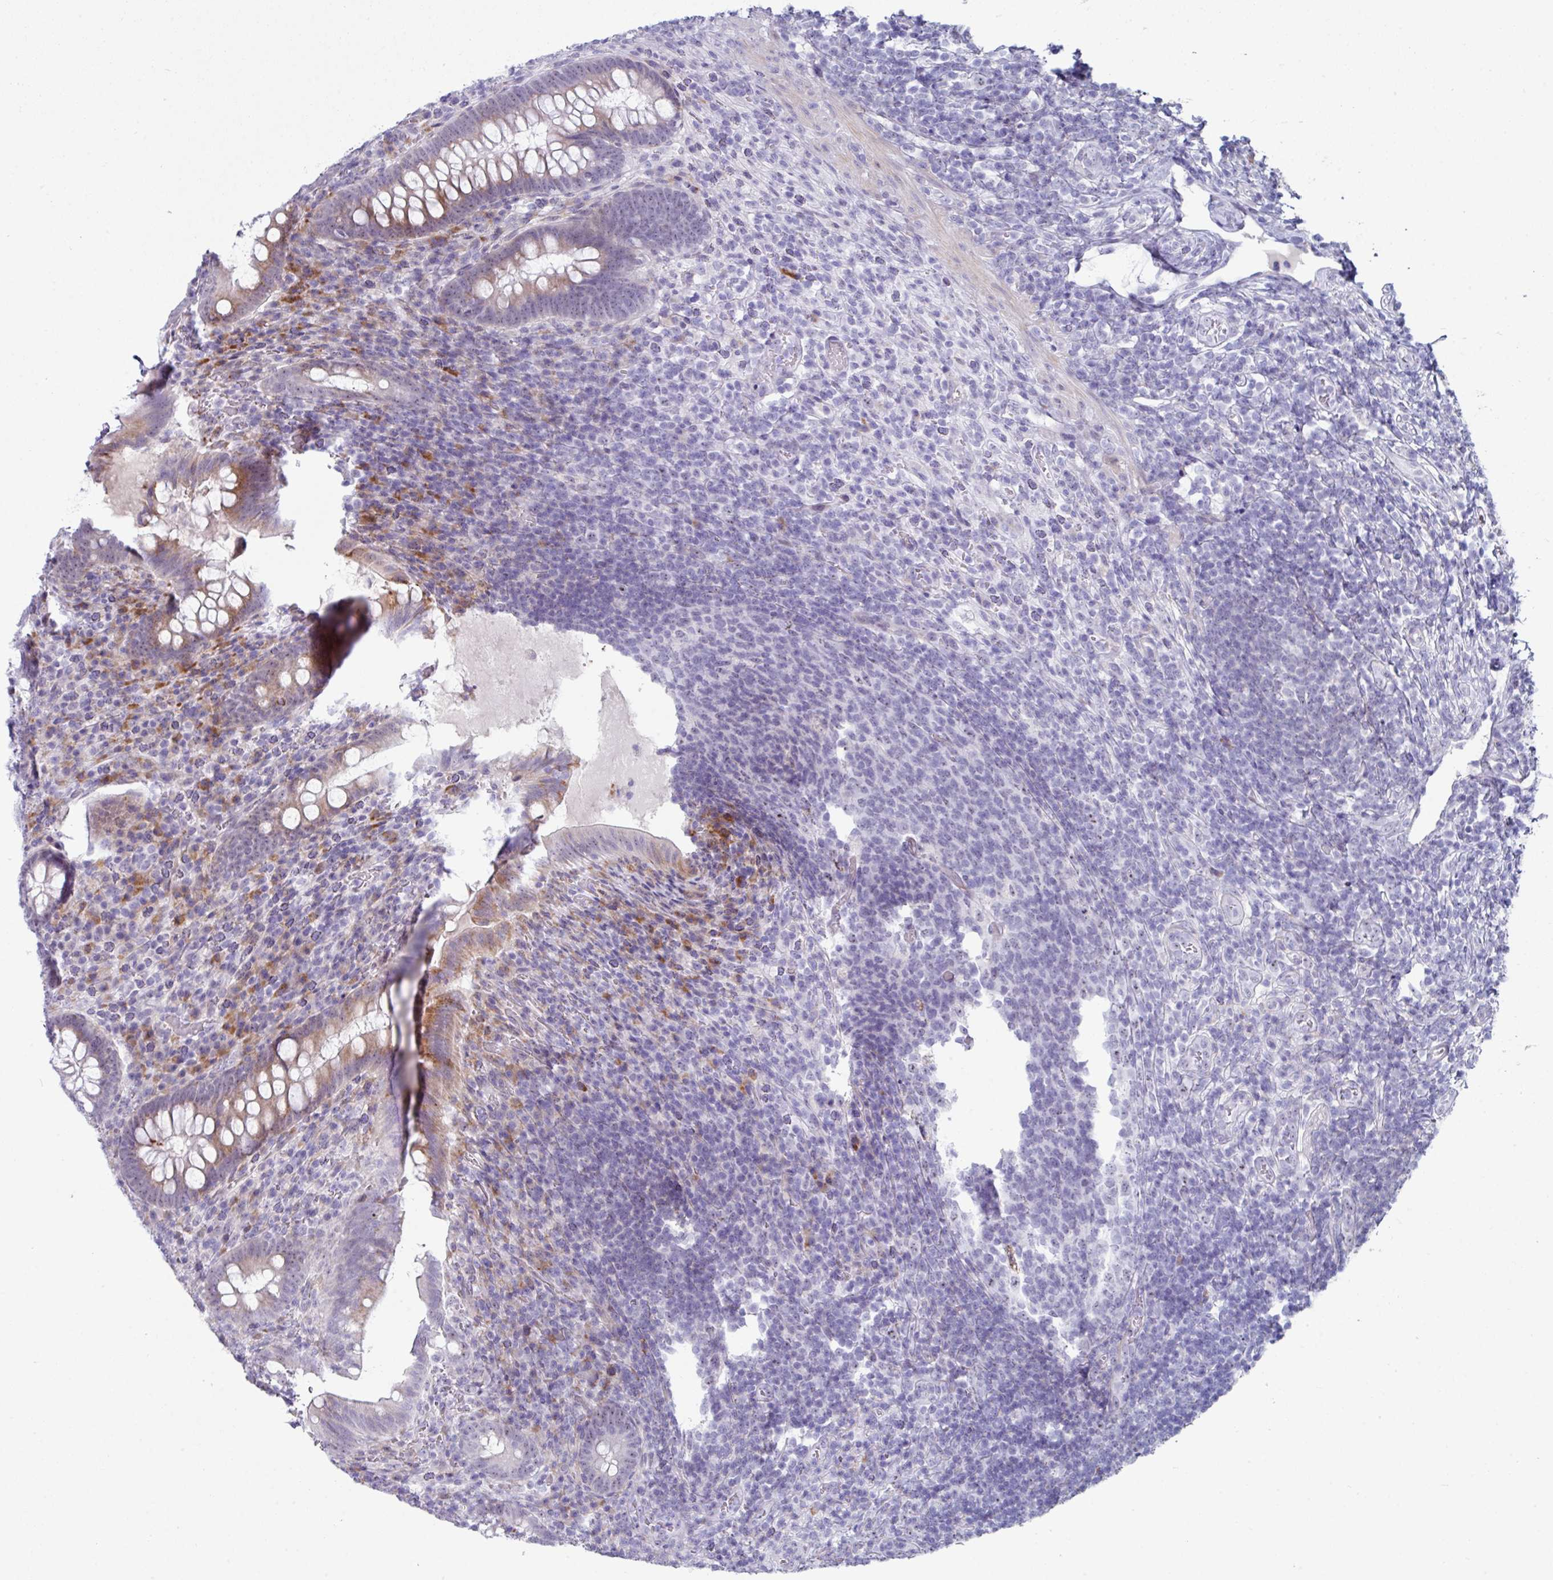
{"staining": {"intensity": "moderate", "quantity": "<25%", "location": "cytoplasmic/membranous"}, "tissue": "appendix", "cell_type": "Glandular cells", "image_type": "normal", "snomed": [{"axis": "morphology", "description": "Normal tissue, NOS"}, {"axis": "topography", "description": "Appendix"}], "caption": "The photomicrograph exhibits staining of unremarkable appendix, revealing moderate cytoplasmic/membranous protein positivity (brown color) within glandular cells.", "gene": "BMS1", "patient": {"sex": "female", "age": 43}}